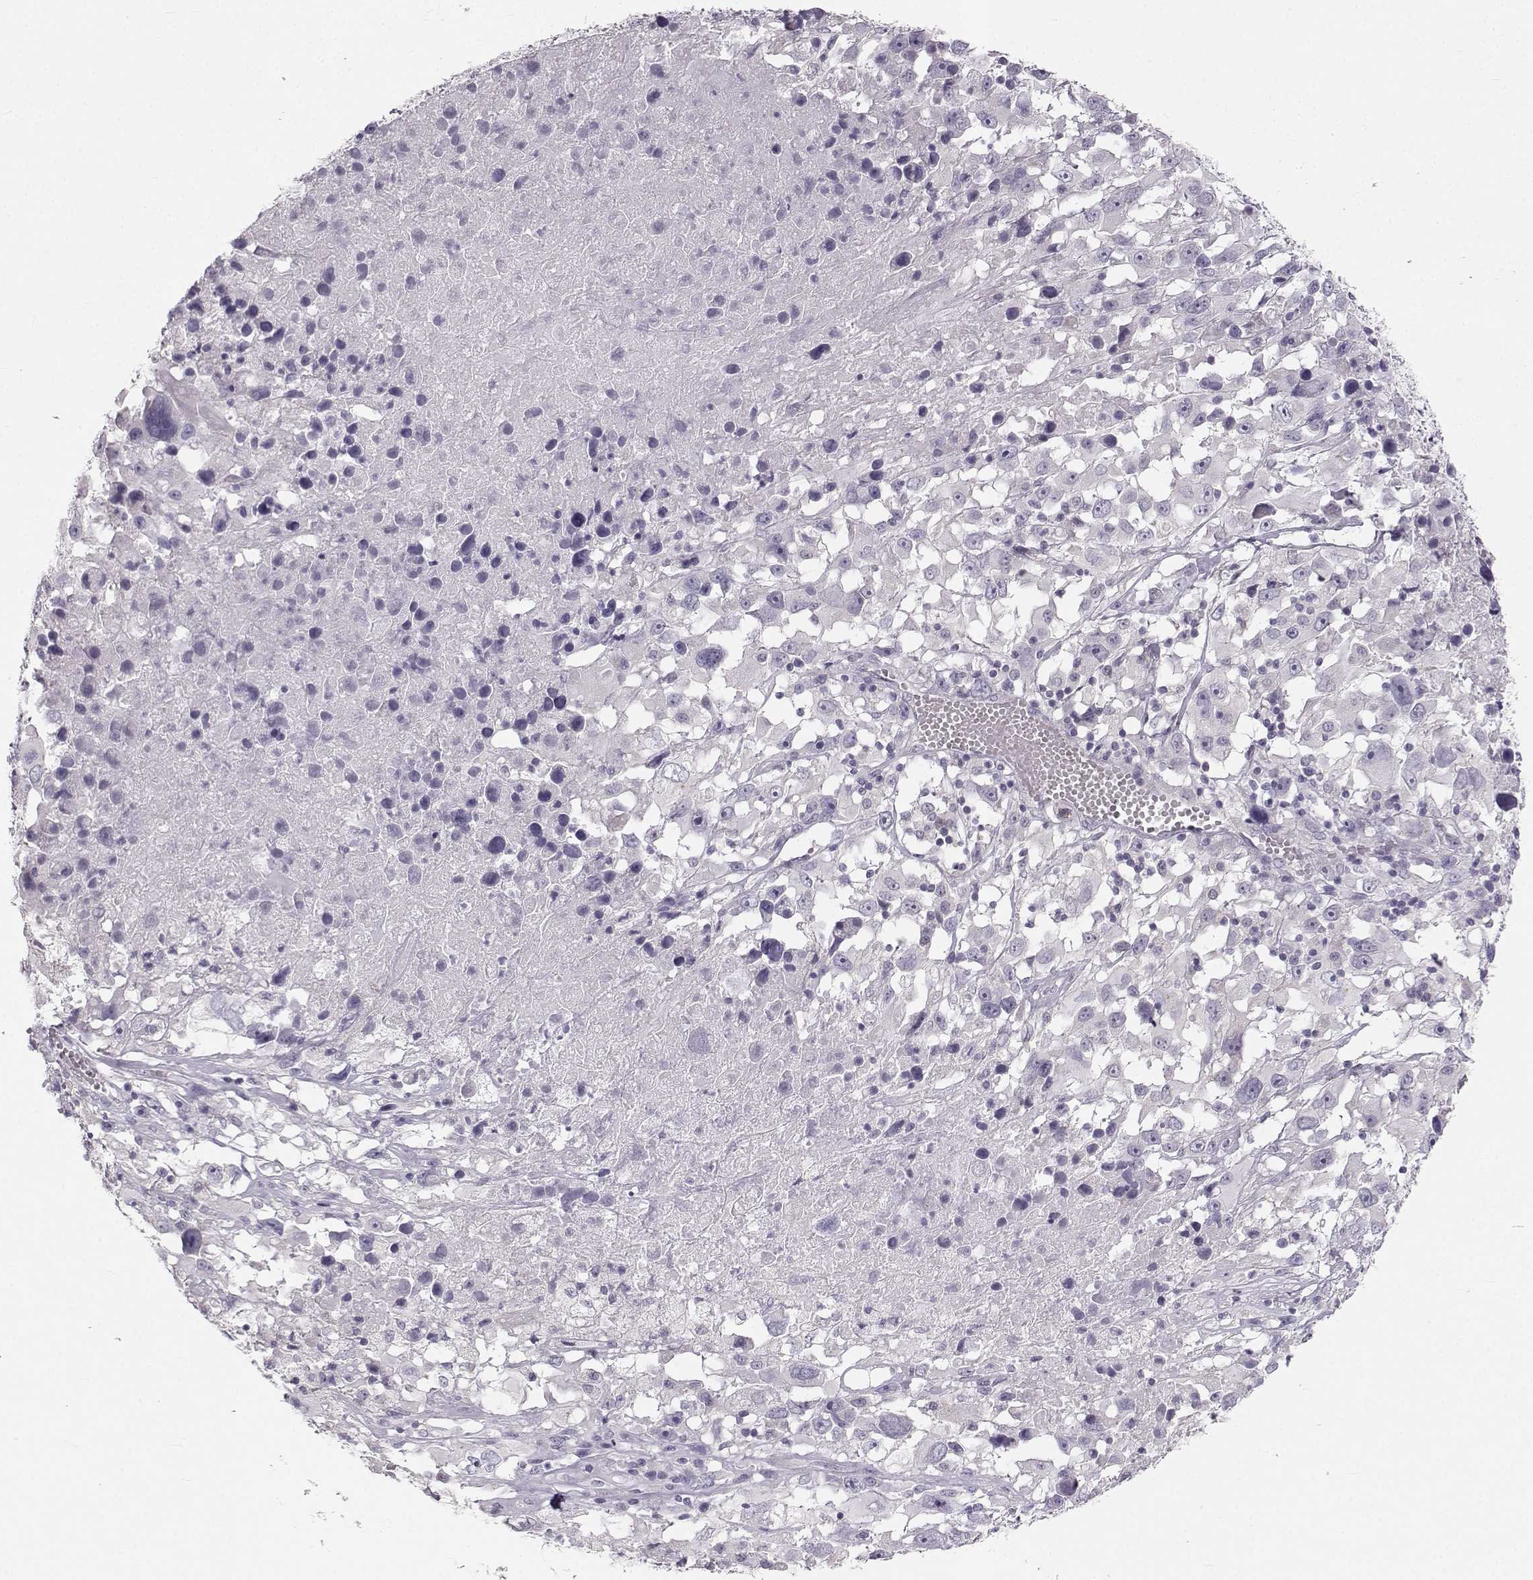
{"staining": {"intensity": "negative", "quantity": "none", "location": "none"}, "tissue": "melanoma", "cell_type": "Tumor cells", "image_type": "cancer", "snomed": [{"axis": "morphology", "description": "Malignant melanoma, Metastatic site"}, {"axis": "topography", "description": "Soft tissue"}], "caption": "Immunohistochemistry histopathology image of human melanoma stained for a protein (brown), which displays no expression in tumor cells.", "gene": "OIP5", "patient": {"sex": "male", "age": 50}}